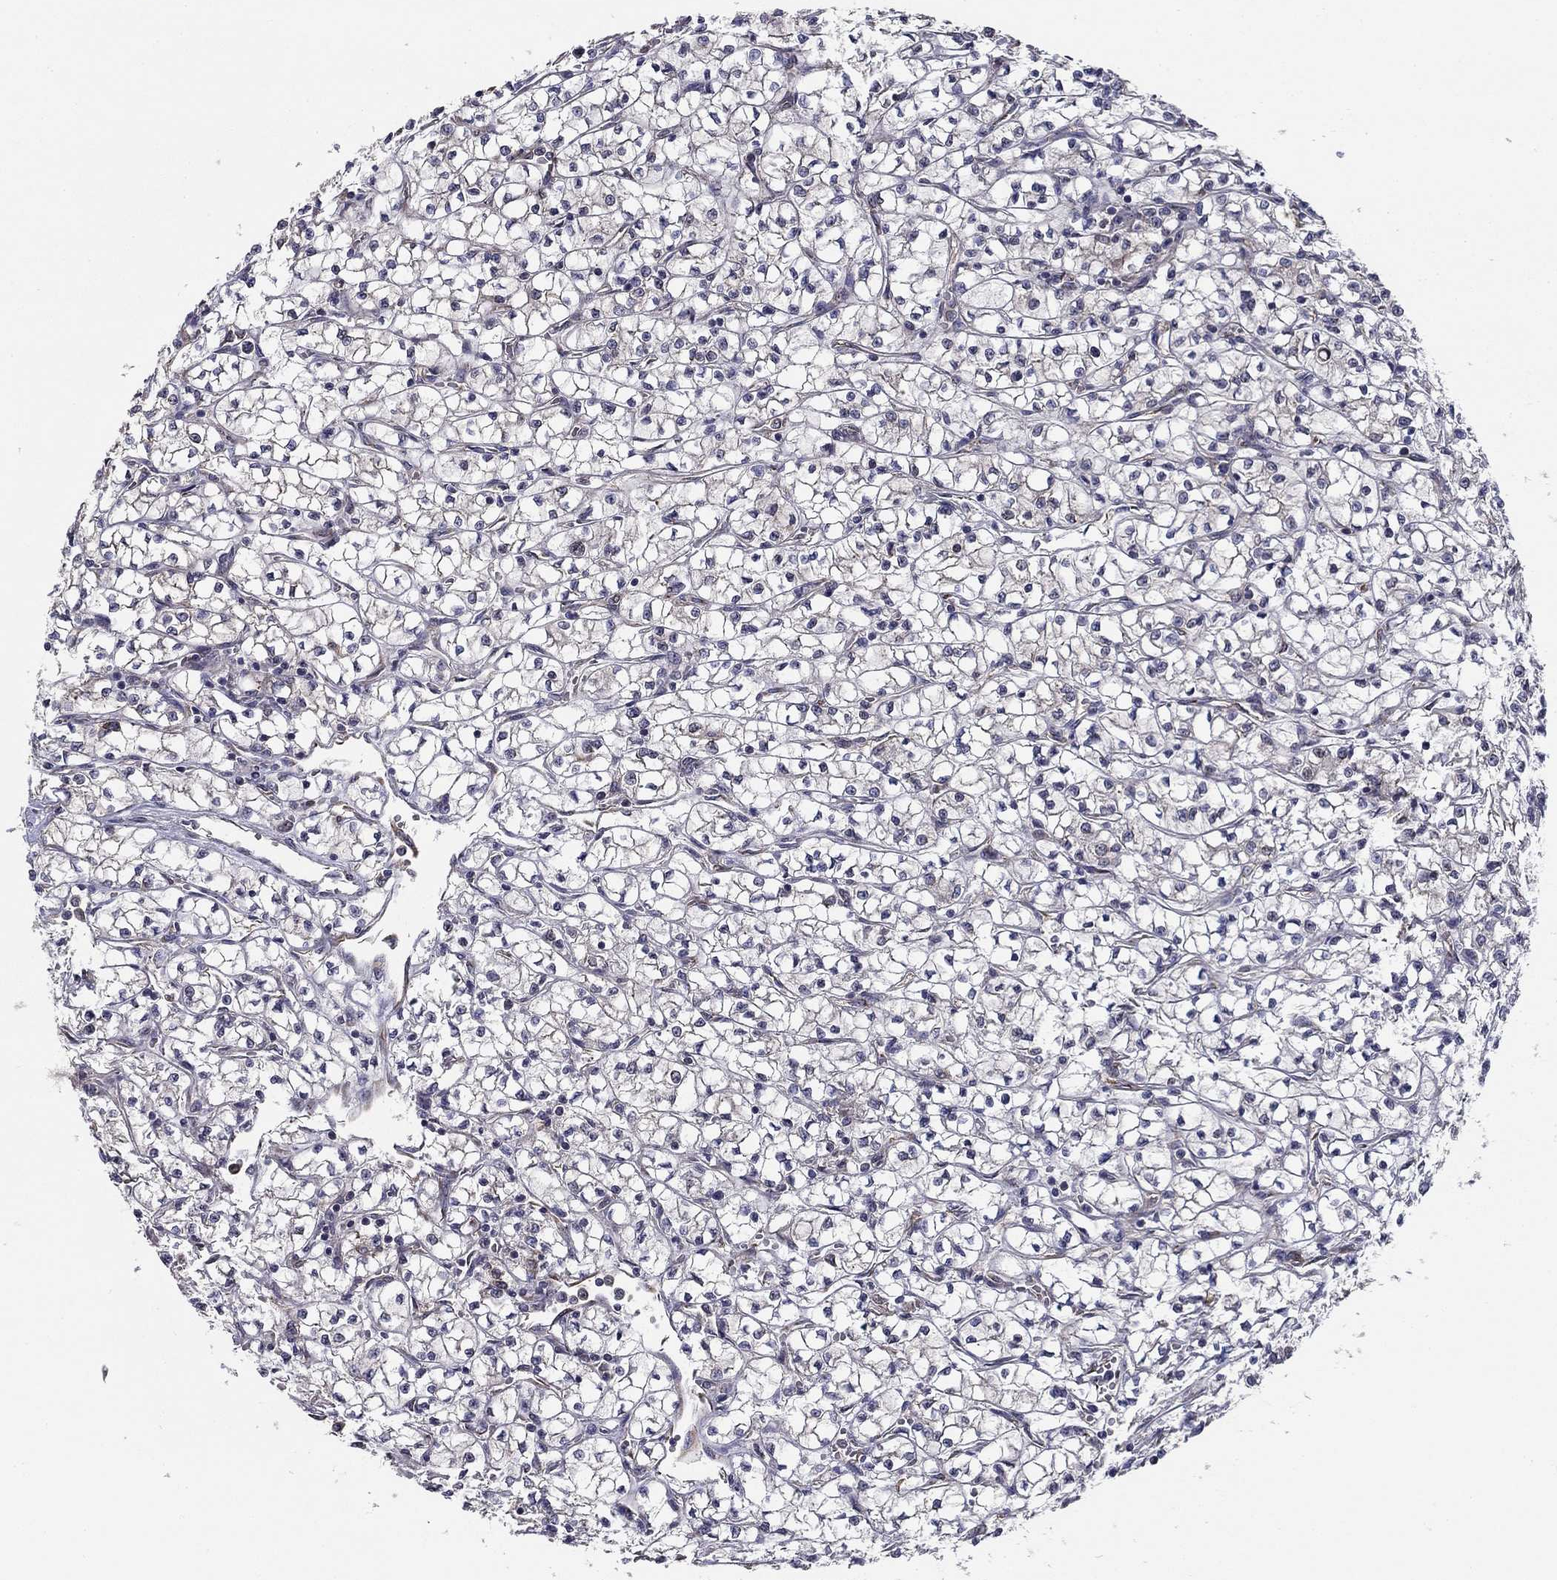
{"staining": {"intensity": "negative", "quantity": "none", "location": "none"}, "tissue": "renal cancer", "cell_type": "Tumor cells", "image_type": "cancer", "snomed": [{"axis": "morphology", "description": "Adenocarcinoma, NOS"}, {"axis": "topography", "description": "Kidney"}], "caption": "Adenocarcinoma (renal) was stained to show a protein in brown. There is no significant positivity in tumor cells.", "gene": "NKIRAS1", "patient": {"sex": "female", "age": 64}}